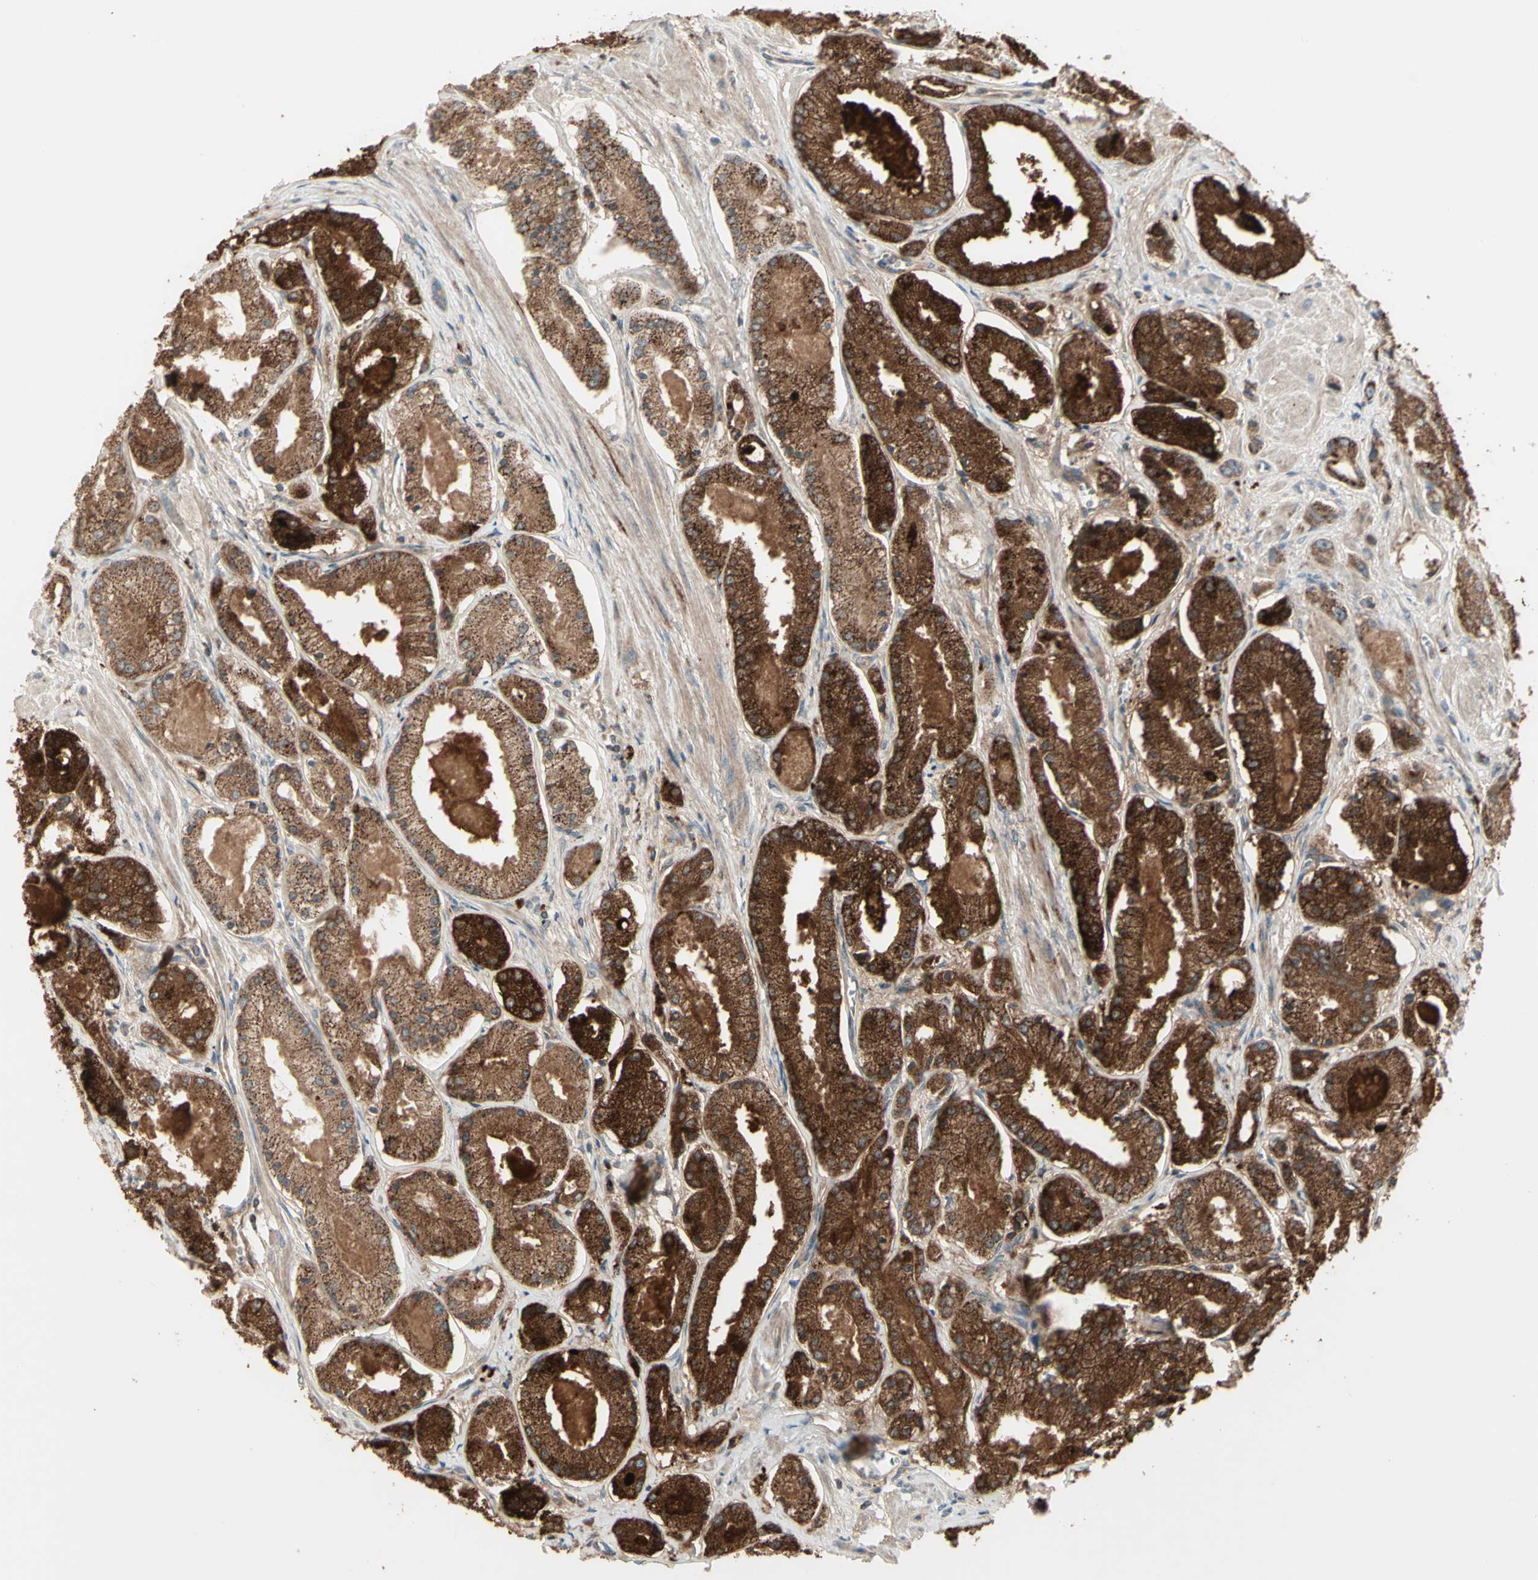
{"staining": {"intensity": "strong", "quantity": ">75%", "location": "cytoplasmic/membranous"}, "tissue": "prostate cancer", "cell_type": "Tumor cells", "image_type": "cancer", "snomed": [{"axis": "morphology", "description": "Adenocarcinoma, High grade"}, {"axis": "topography", "description": "Prostate"}], "caption": "Immunohistochemistry photomicrograph of neoplastic tissue: adenocarcinoma (high-grade) (prostate) stained using immunohistochemistry shows high levels of strong protein expression localized specifically in the cytoplasmic/membranous of tumor cells, appearing as a cytoplasmic/membranous brown color.", "gene": "OSTM1", "patient": {"sex": "male", "age": 66}}